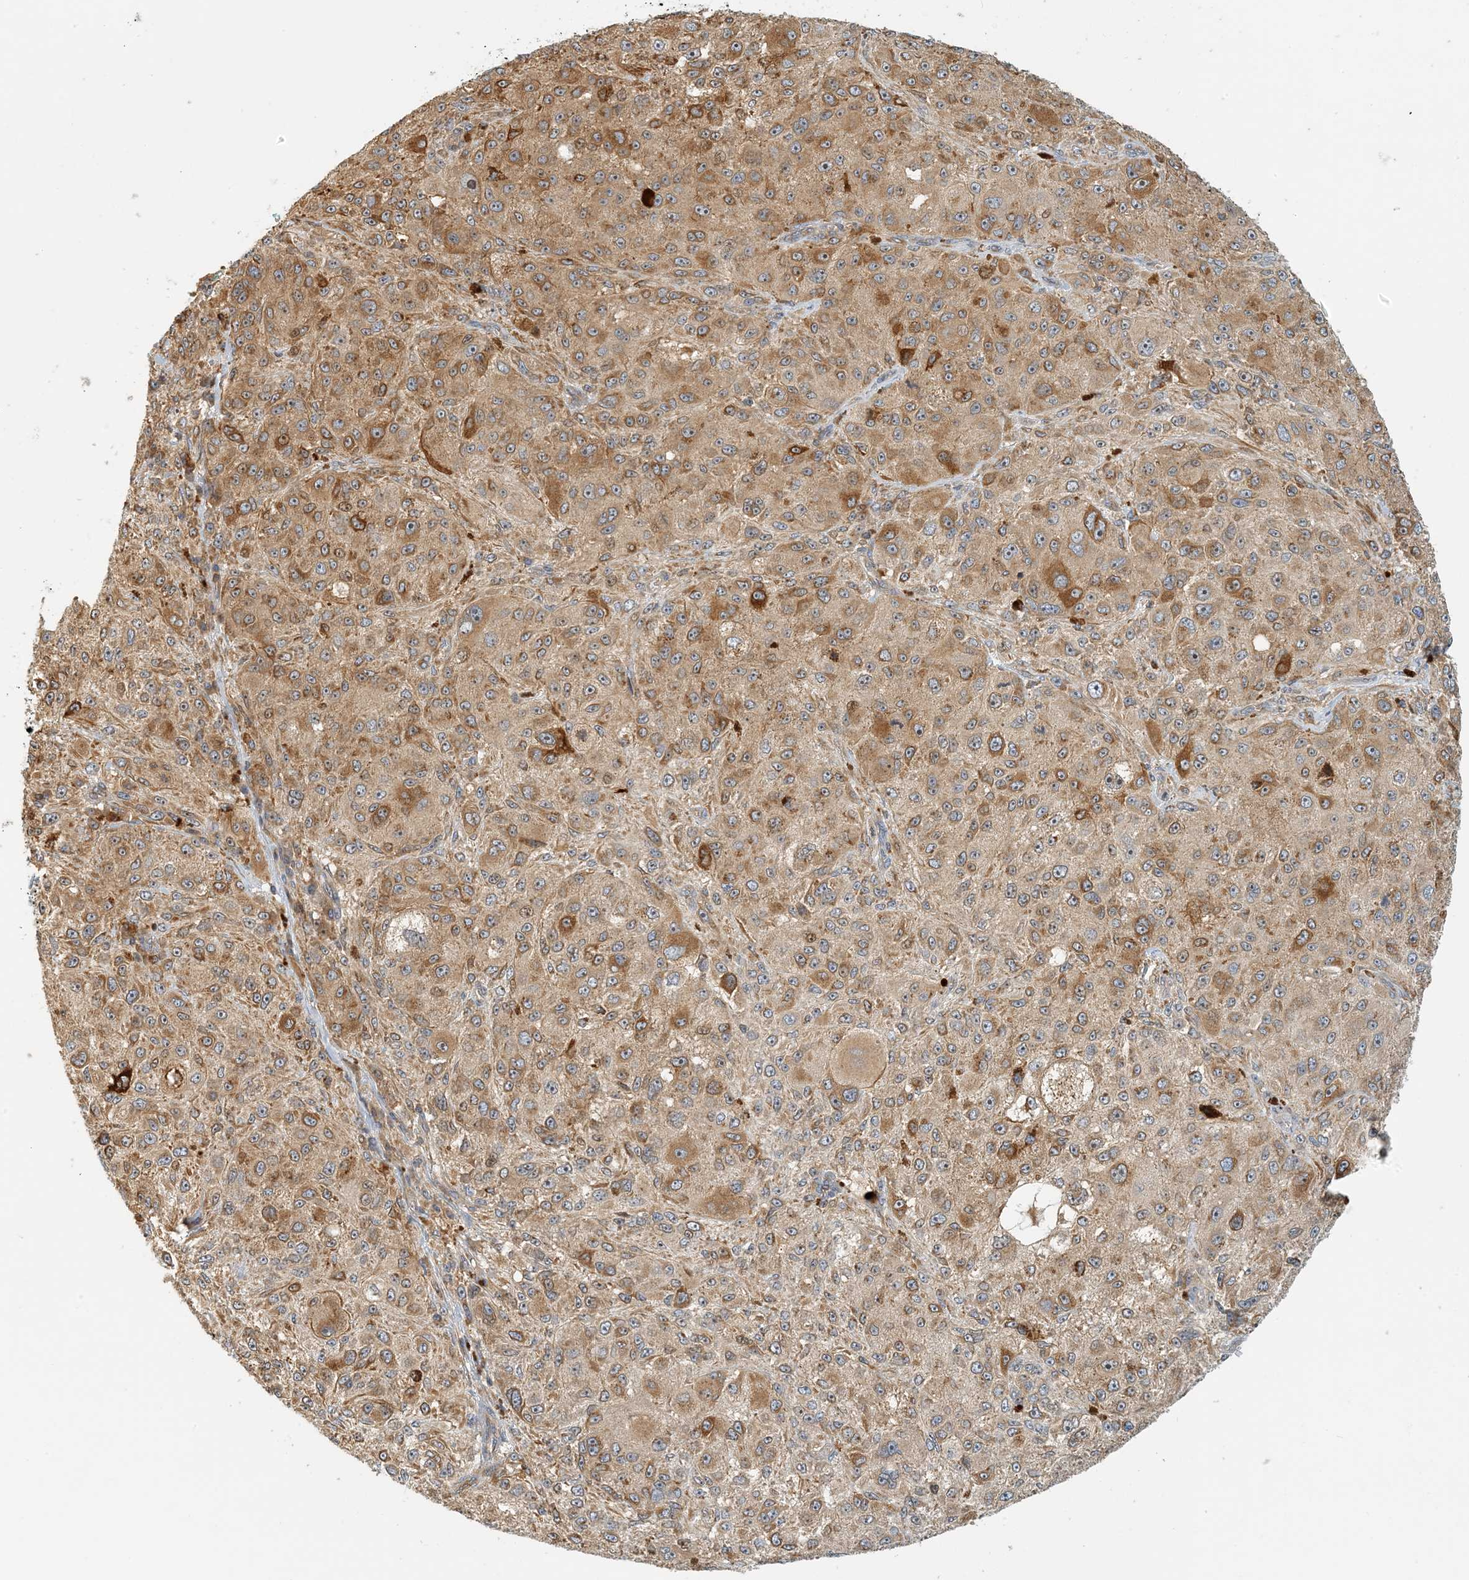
{"staining": {"intensity": "moderate", "quantity": ">75%", "location": "cytoplasmic/membranous"}, "tissue": "melanoma", "cell_type": "Tumor cells", "image_type": "cancer", "snomed": [{"axis": "morphology", "description": "Necrosis, NOS"}, {"axis": "morphology", "description": "Malignant melanoma, NOS"}, {"axis": "topography", "description": "Skin"}], "caption": "Melanoma tissue displays moderate cytoplasmic/membranous expression in approximately >75% of tumor cells, visualized by immunohistochemistry.", "gene": "COLEC11", "patient": {"sex": "female", "age": 87}}